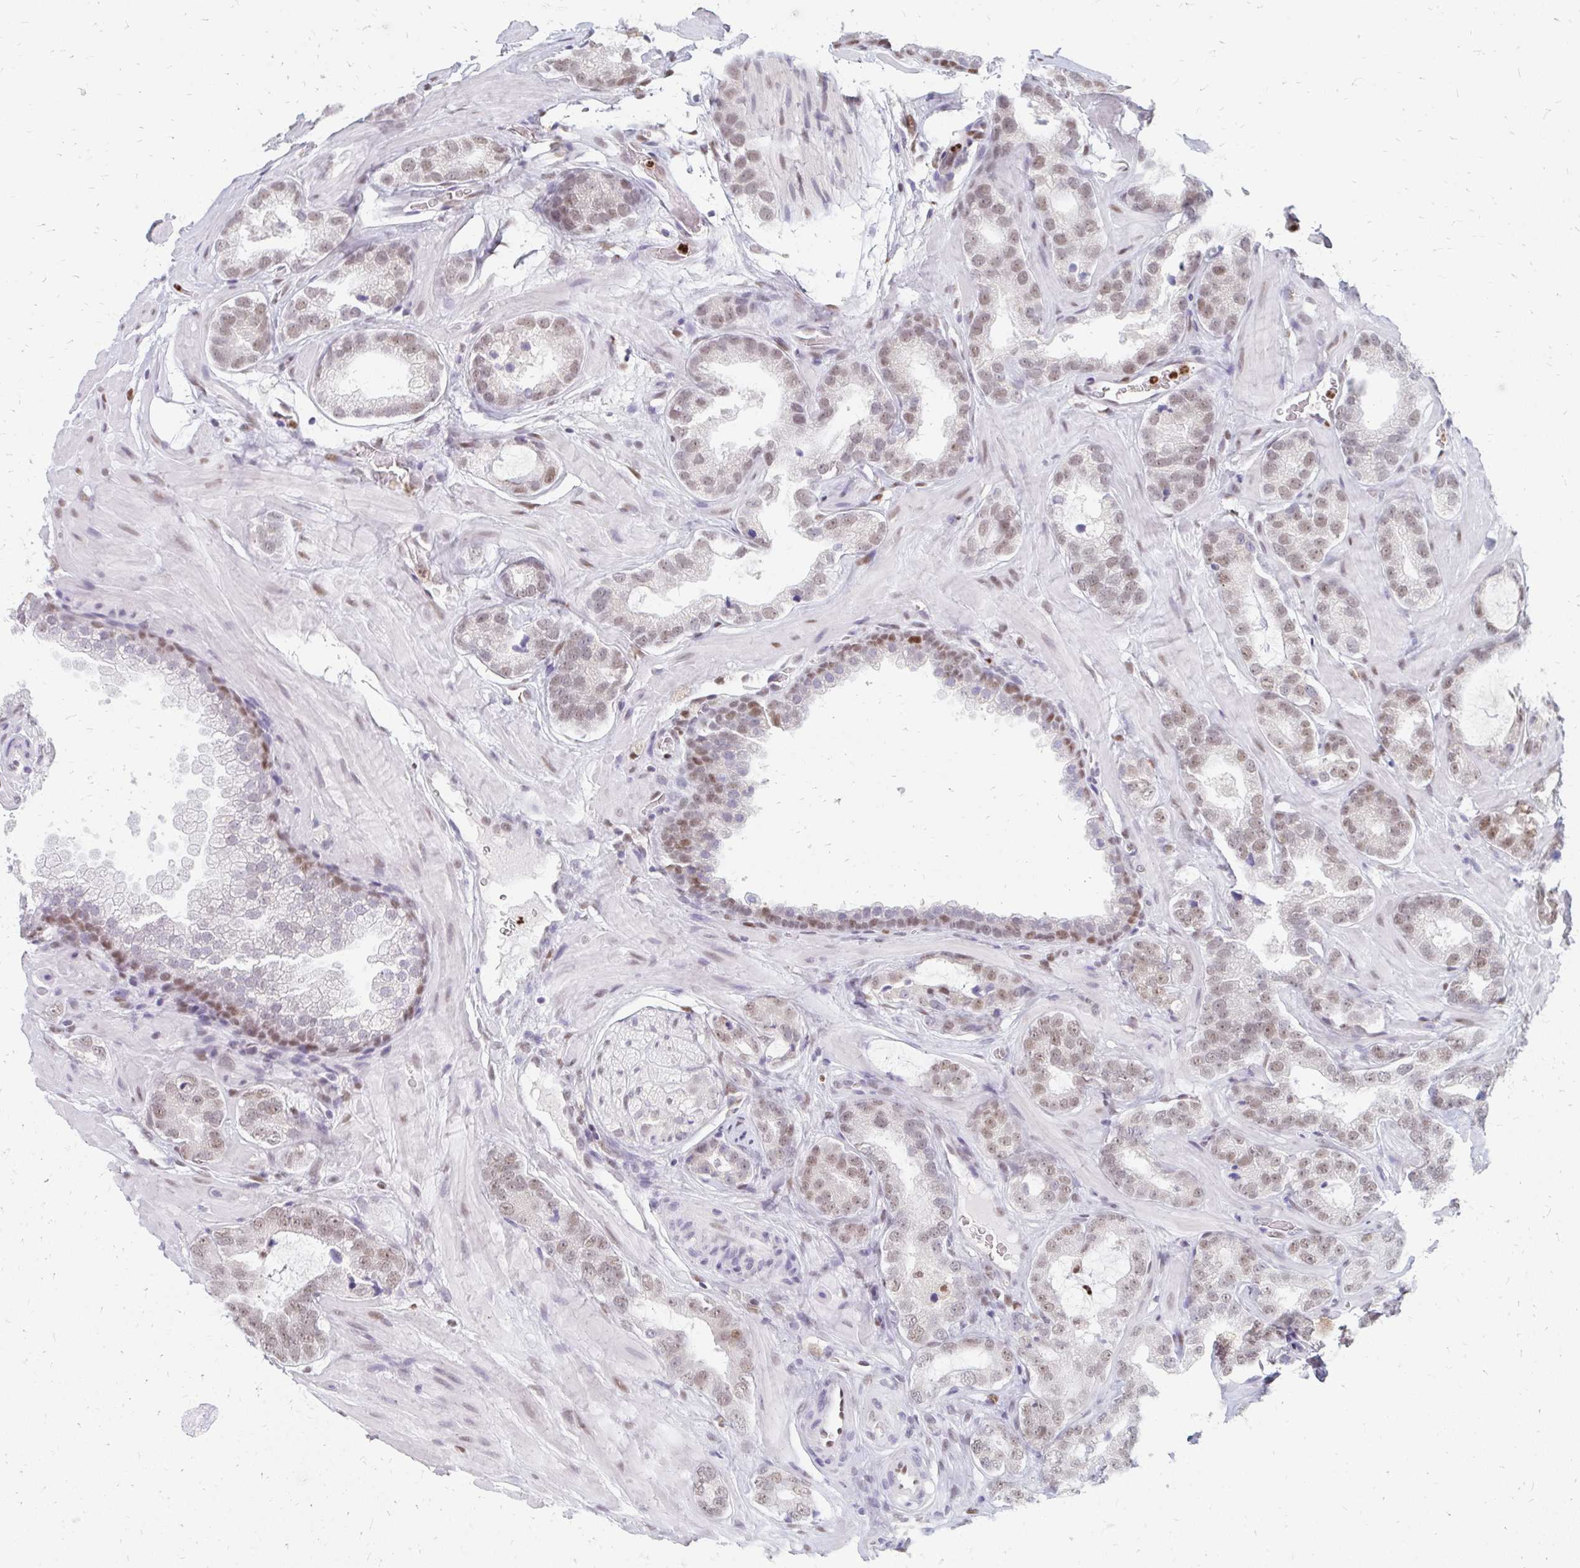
{"staining": {"intensity": "moderate", "quantity": ">75%", "location": "nuclear"}, "tissue": "prostate cancer", "cell_type": "Tumor cells", "image_type": "cancer", "snomed": [{"axis": "morphology", "description": "Adenocarcinoma, Low grade"}, {"axis": "topography", "description": "Prostate"}], "caption": "Immunohistochemical staining of prostate low-grade adenocarcinoma demonstrates moderate nuclear protein staining in about >75% of tumor cells. The staining was performed using DAB (3,3'-diaminobenzidine) to visualize the protein expression in brown, while the nuclei were stained in blue with hematoxylin (Magnification: 20x).", "gene": "PLK3", "patient": {"sex": "male", "age": 62}}